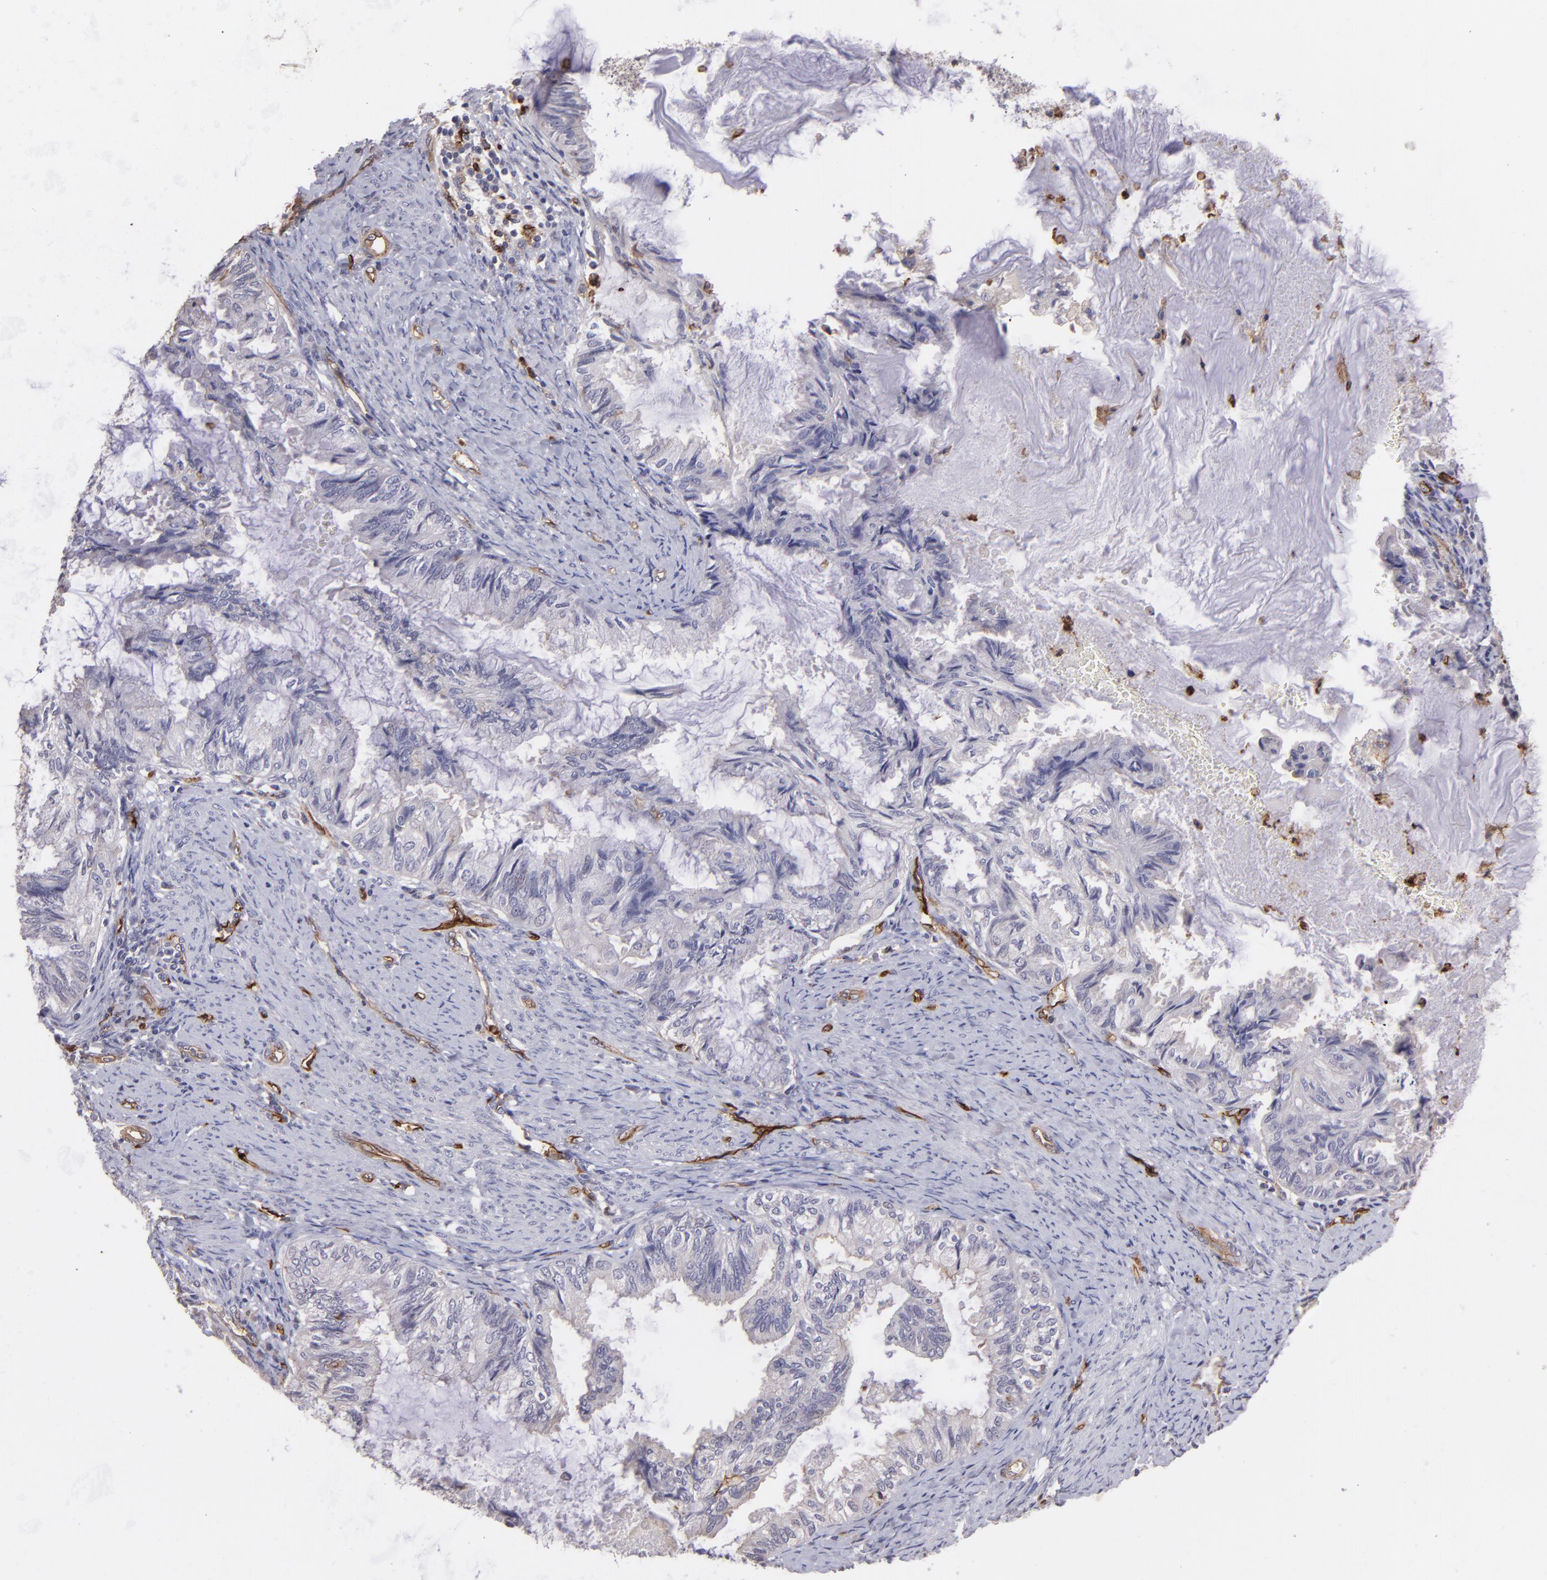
{"staining": {"intensity": "negative", "quantity": "none", "location": "none"}, "tissue": "endometrial cancer", "cell_type": "Tumor cells", "image_type": "cancer", "snomed": [{"axis": "morphology", "description": "Adenocarcinoma, NOS"}, {"axis": "topography", "description": "Endometrium"}], "caption": "Immunohistochemical staining of endometrial cancer (adenocarcinoma) displays no significant positivity in tumor cells.", "gene": "DYSF", "patient": {"sex": "female", "age": 86}}